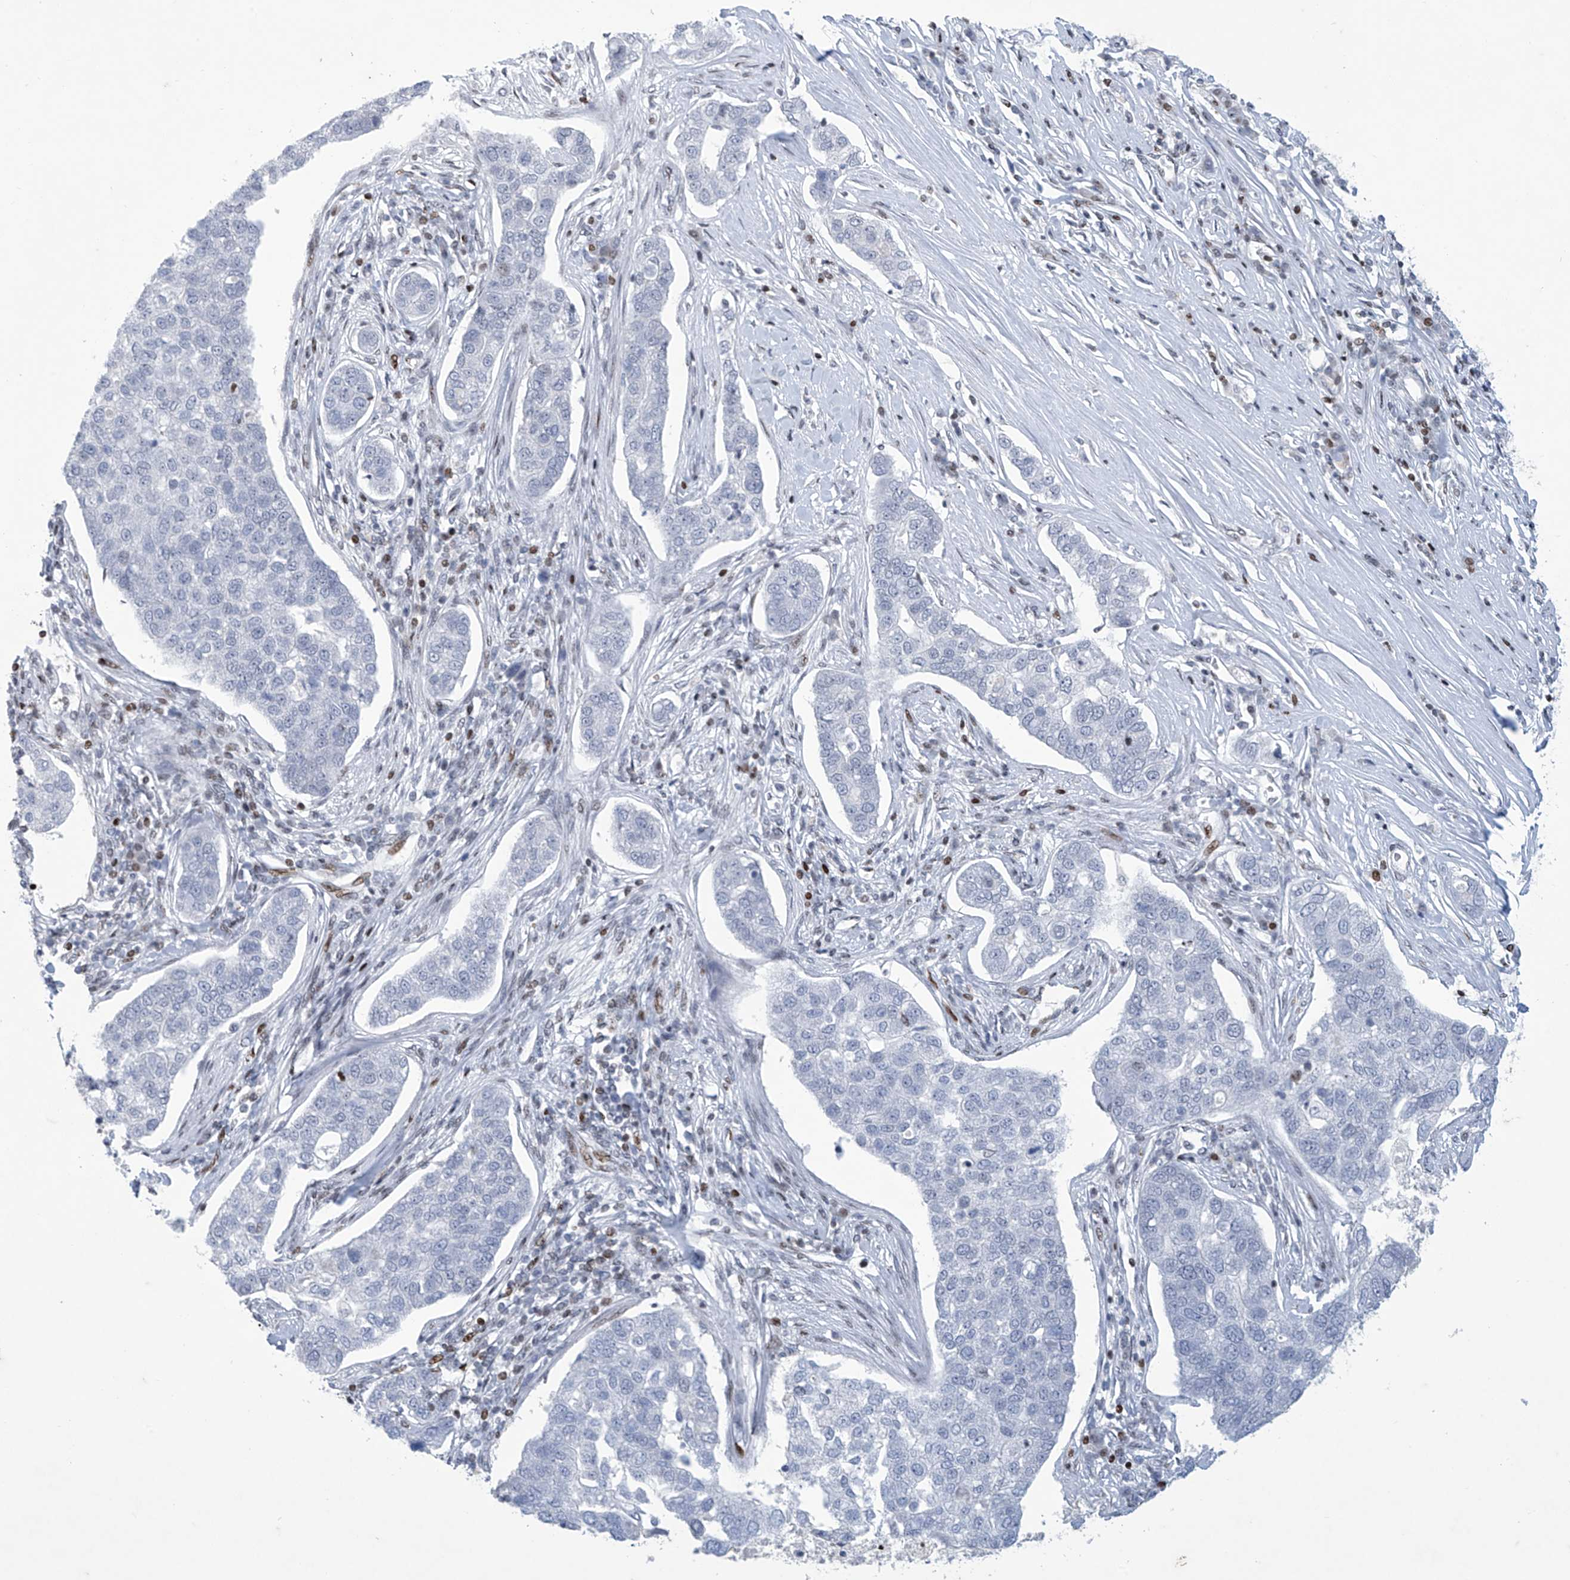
{"staining": {"intensity": "negative", "quantity": "none", "location": "none"}, "tissue": "pancreatic cancer", "cell_type": "Tumor cells", "image_type": "cancer", "snomed": [{"axis": "morphology", "description": "Adenocarcinoma, NOS"}, {"axis": "topography", "description": "Pancreas"}], "caption": "Tumor cells are negative for protein expression in human pancreatic cancer (adenocarcinoma).", "gene": "RFX7", "patient": {"sex": "female", "age": 61}}